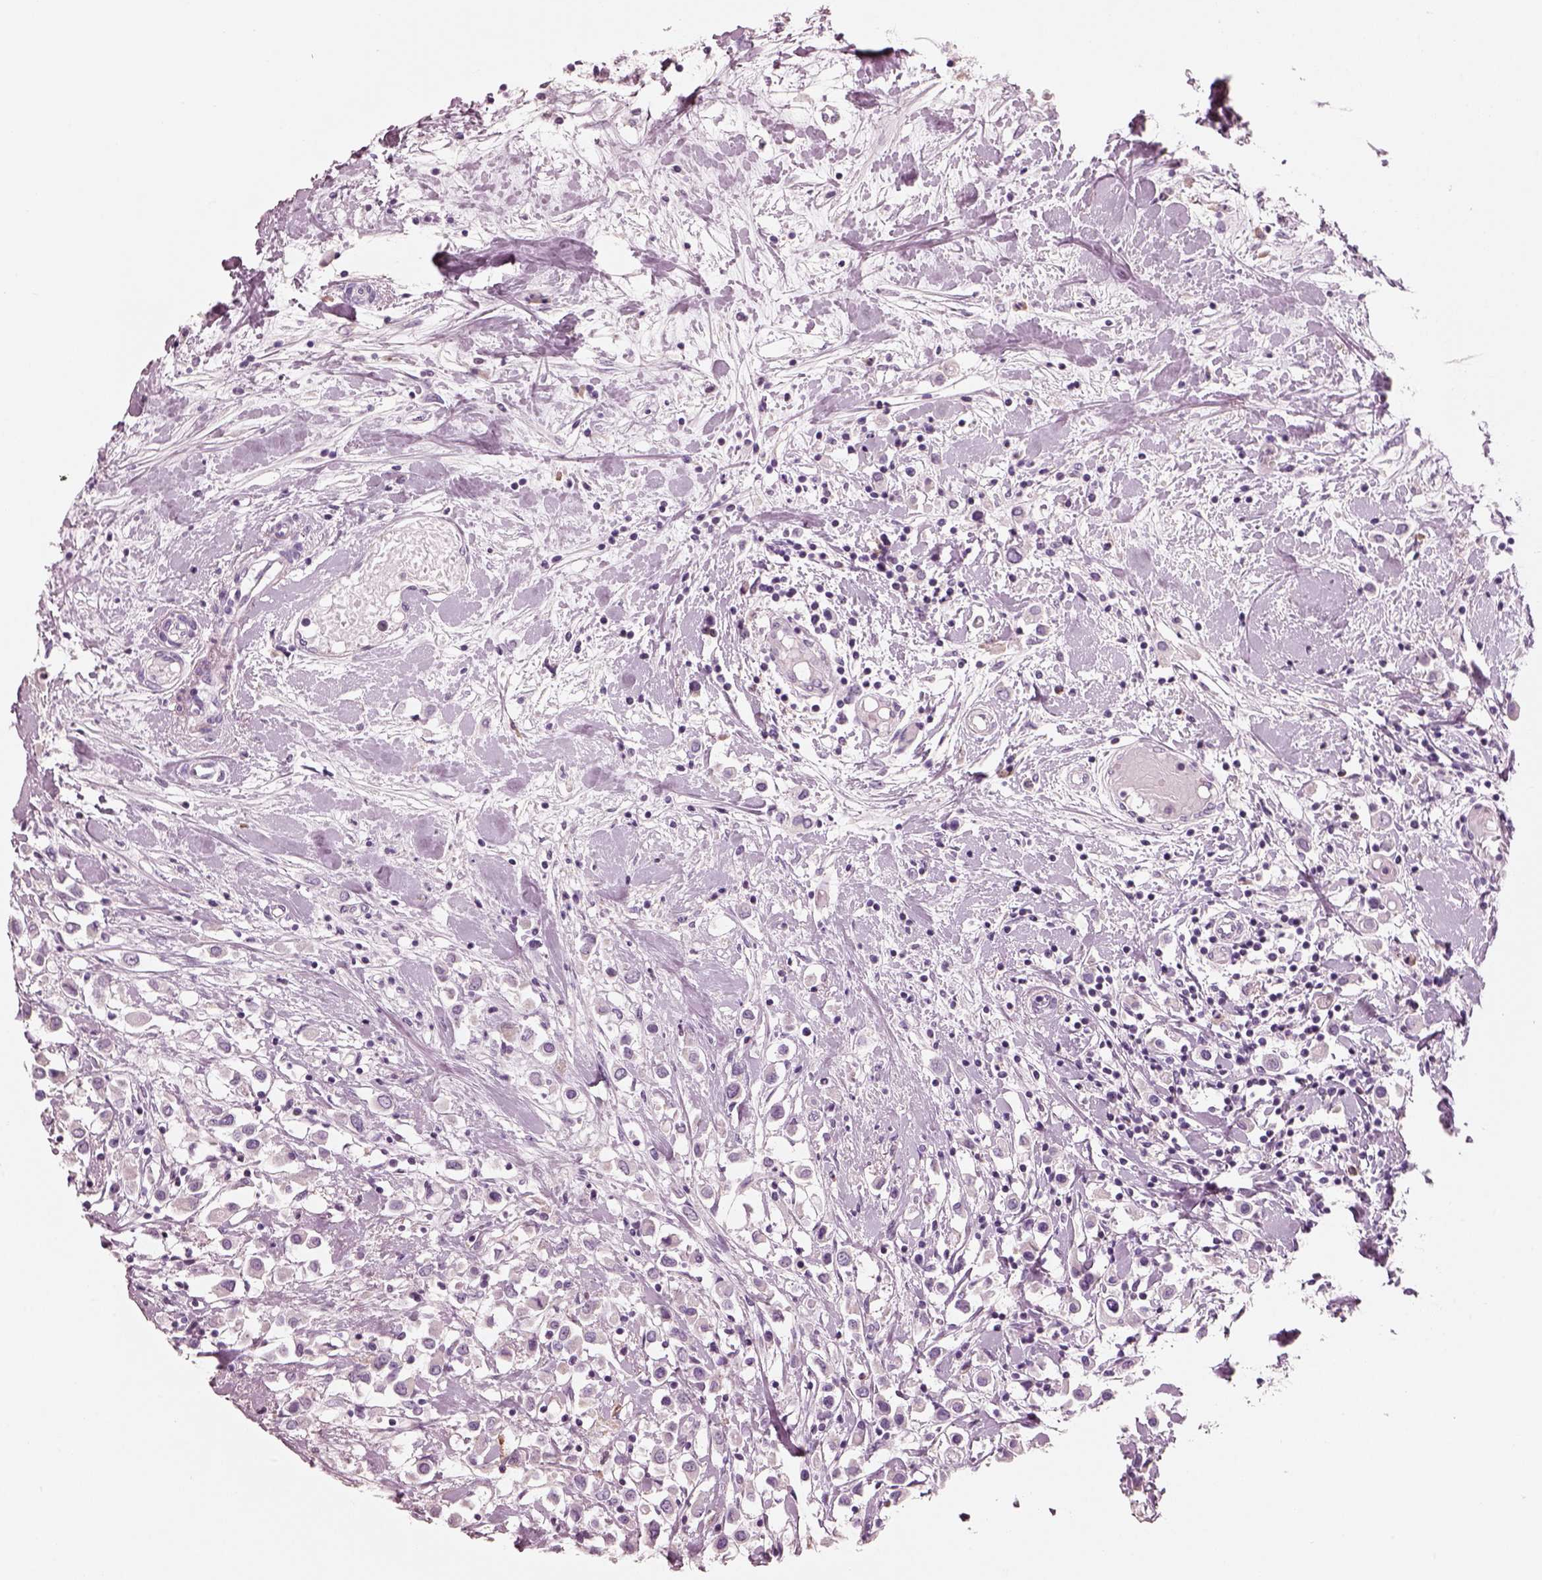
{"staining": {"intensity": "negative", "quantity": "none", "location": "none"}, "tissue": "breast cancer", "cell_type": "Tumor cells", "image_type": "cancer", "snomed": [{"axis": "morphology", "description": "Duct carcinoma"}, {"axis": "topography", "description": "Breast"}], "caption": "This is an immunohistochemistry photomicrograph of breast cancer (intraductal carcinoma). There is no expression in tumor cells.", "gene": "SLC27A2", "patient": {"sex": "female", "age": 61}}